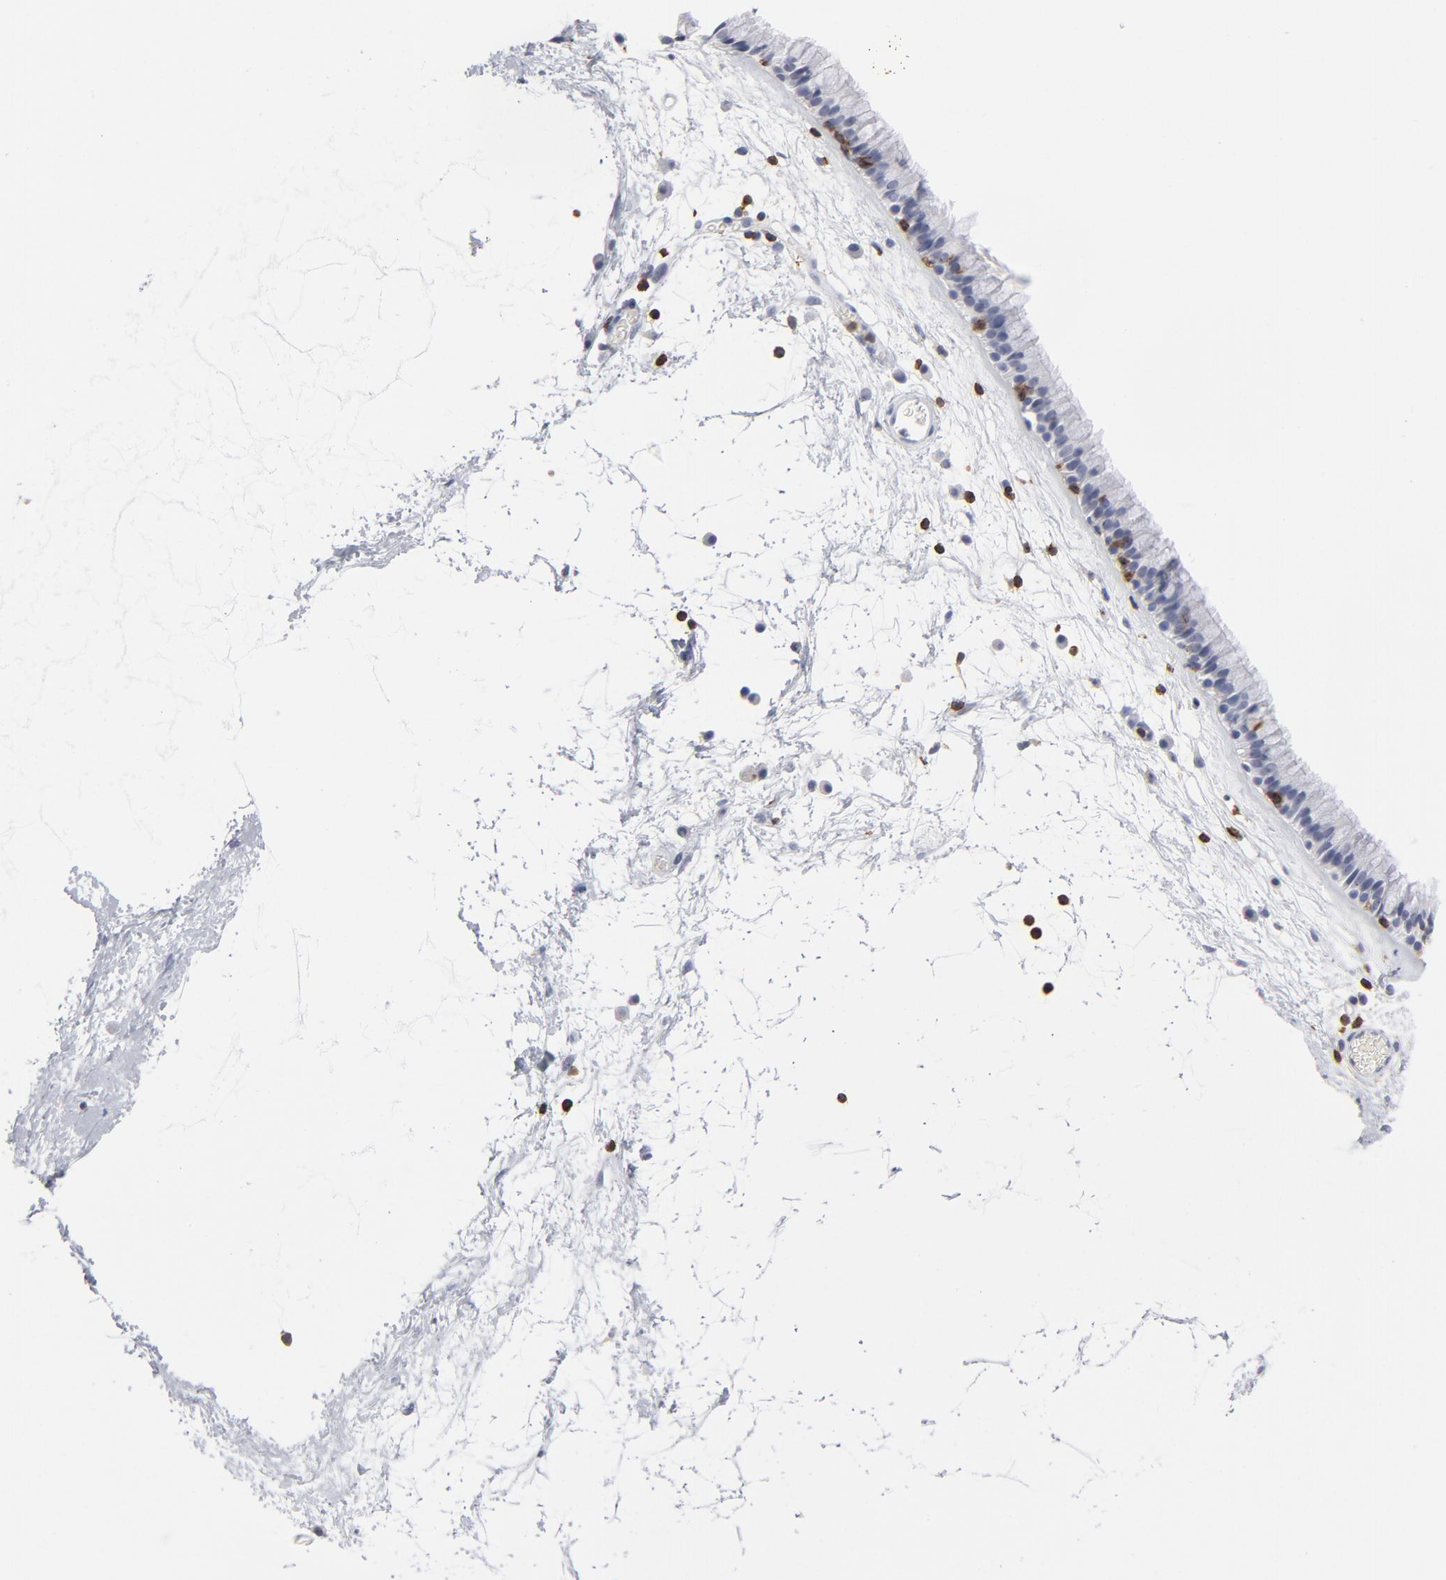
{"staining": {"intensity": "negative", "quantity": "none", "location": "none"}, "tissue": "nasopharynx", "cell_type": "Respiratory epithelial cells", "image_type": "normal", "snomed": [{"axis": "morphology", "description": "Normal tissue, NOS"}, {"axis": "morphology", "description": "Inflammation, NOS"}, {"axis": "topography", "description": "Nasopharynx"}], "caption": "Respiratory epithelial cells are negative for brown protein staining in benign nasopharynx. (Stains: DAB (3,3'-diaminobenzidine) immunohistochemistry (IHC) with hematoxylin counter stain, Microscopy: brightfield microscopy at high magnification).", "gene": "CD2", "patient": {"sex": "male", "age": 48}}